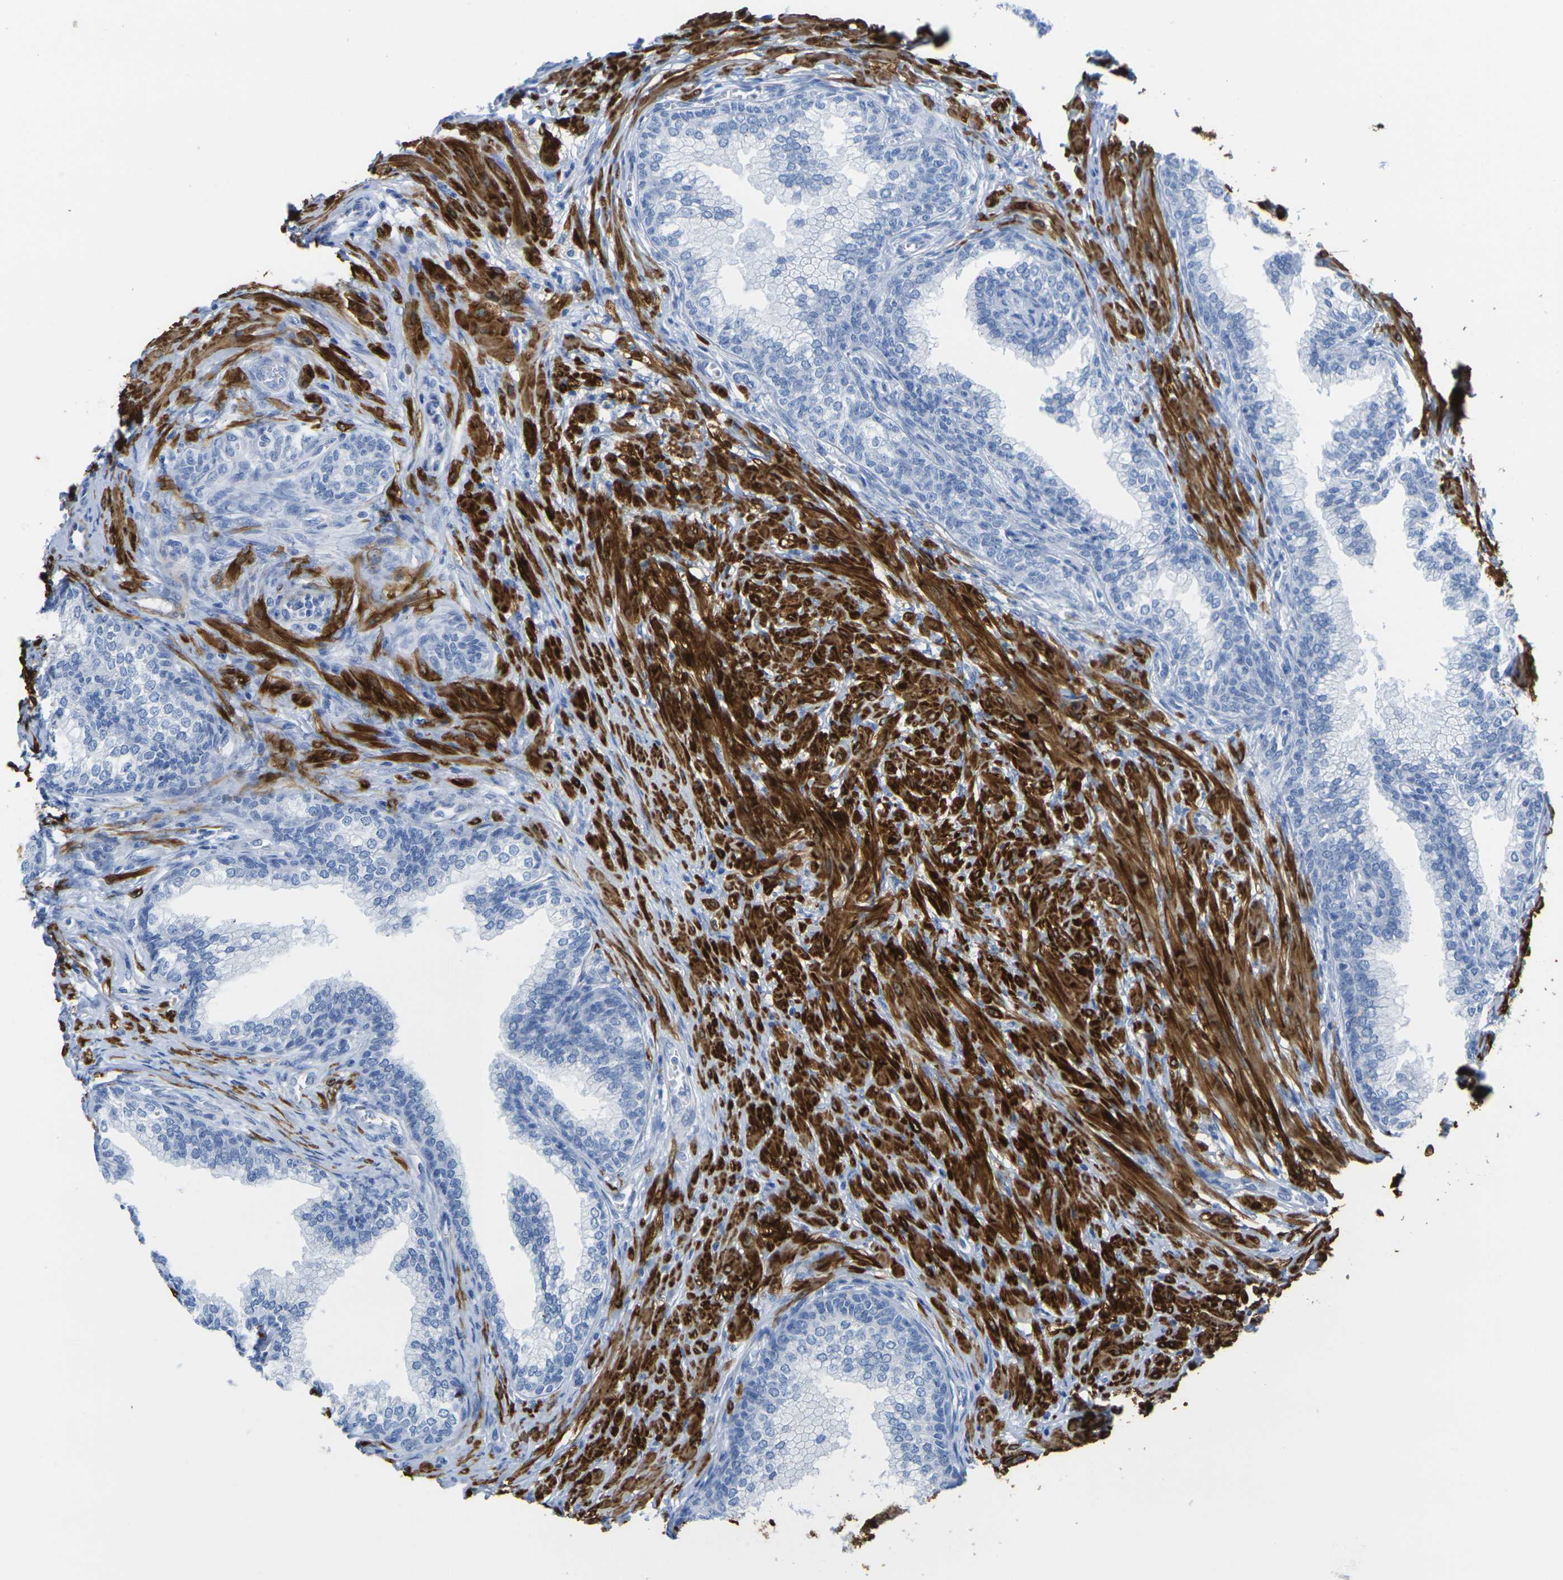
{"staining": {"intensity": "negative", "quantity": "none", "location": "none"}, "tissue": "prostate", "cell_type": "Glandular cells", "image_type": "normal", "snomed": [{"axis": "morphology", "description": "Normal tissue, NOS"}, {"axis": "morphology", "description": "Urothelial carcinoma, Low grade"}, {"axis": "topography", "description": "Urinary bladder"}, {"axis": "topography", "description": "Prostate"}], "caption": "Normal prostate was stained to show a protein in brown. There is no significant expression in glandular cells. (Brightfield microscopy of DAB (3,3'-diaminobenzidine) IHC at high magnification).", "gene": "CNN1", "patient": {"sex": "male", "age": 60}}